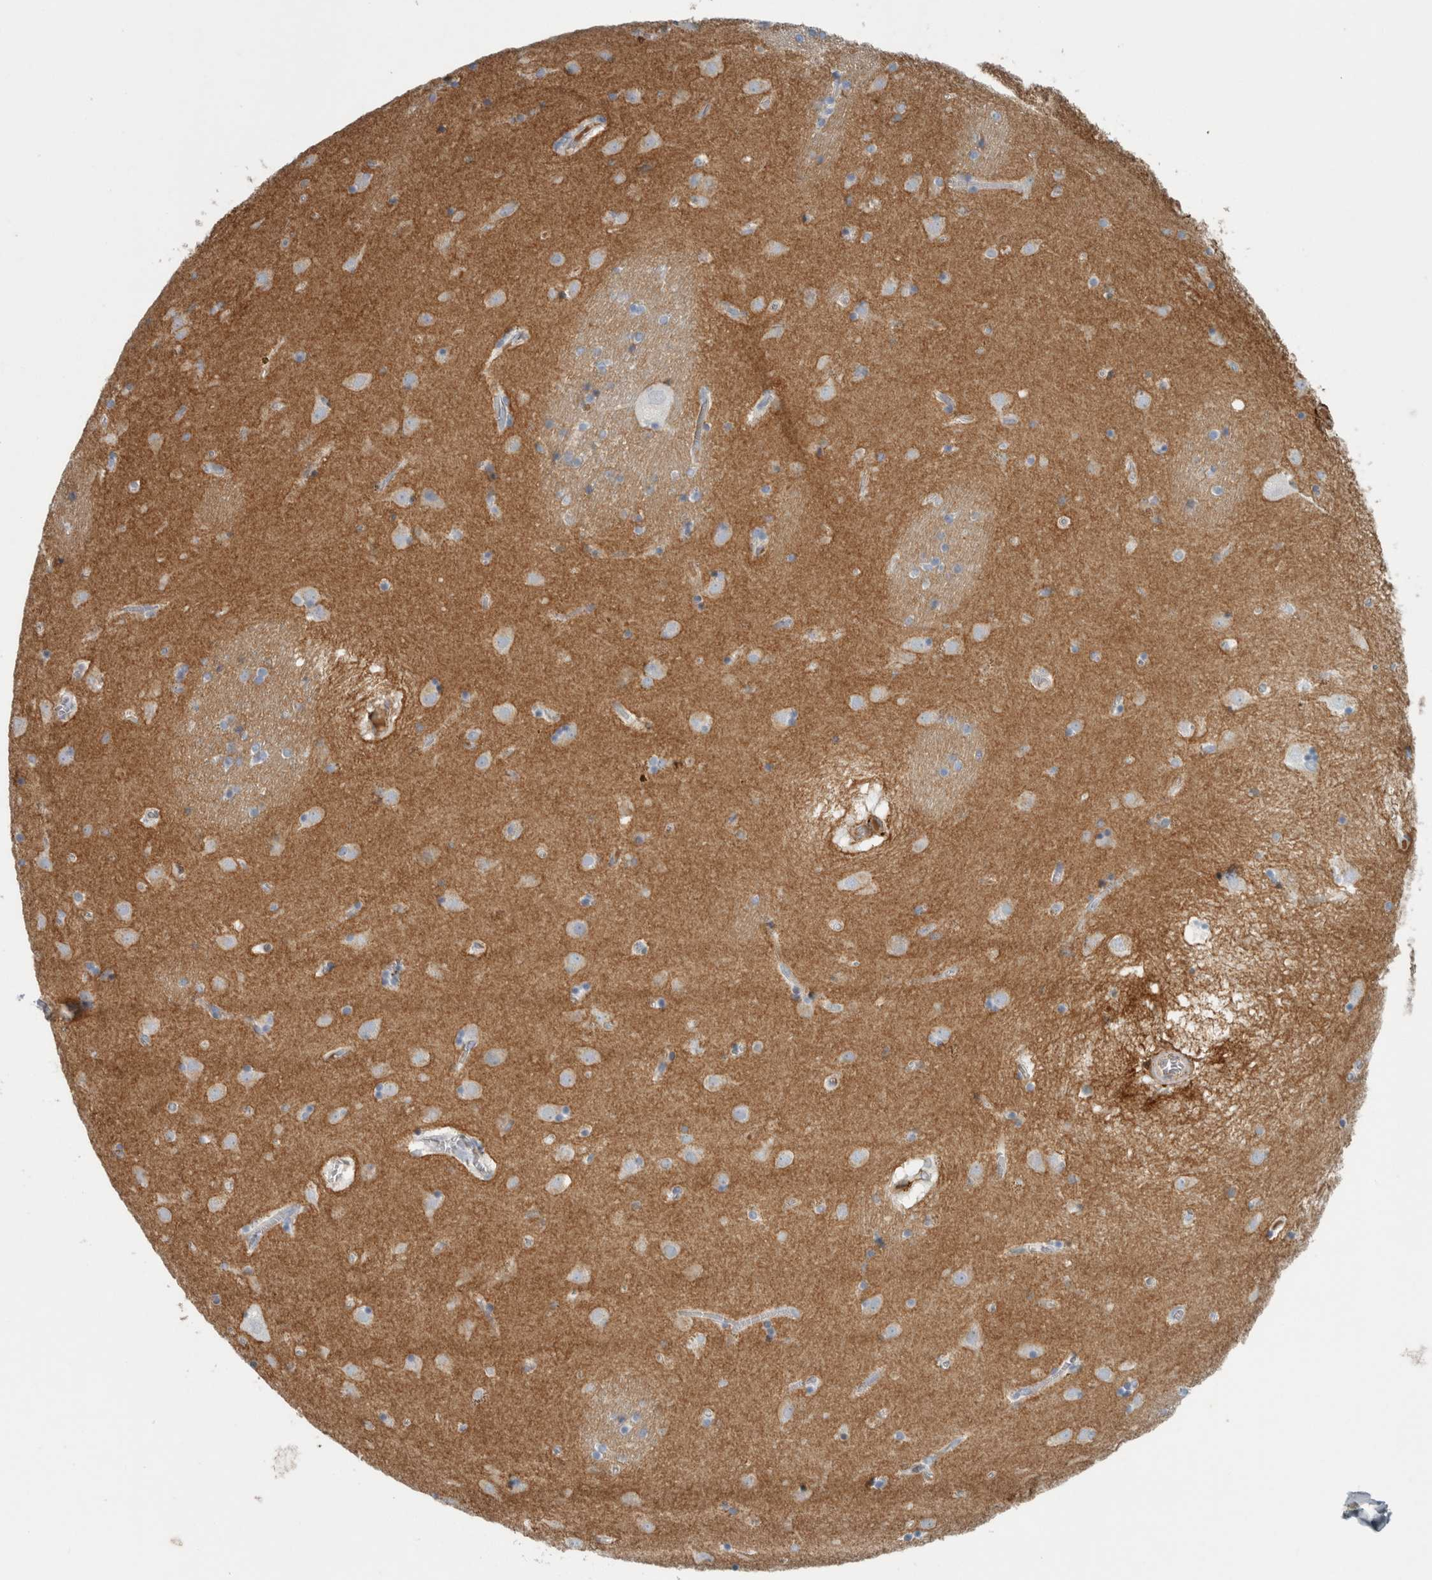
{"staining": {"intensity": "moderate", "quantity": "<25%", "location": "cytoplasmic/membranous"}, "tissue": "caudate", "cell_type": "Glial cells", "image_type": "normal", "snomed": [{"axis": "morphology", "description": "Normal tissue, NOS"}, {"axis": "topography", "description": "Lateral ventricle wall"}], "caption": "Normal caudate exhibits moderate cytoplasmic/membranous positivity in about <25% of glial cells, visualized by immunohistochemistry.", "gene": "CHL1", "patient": {"sex": "male", "age": 70}}